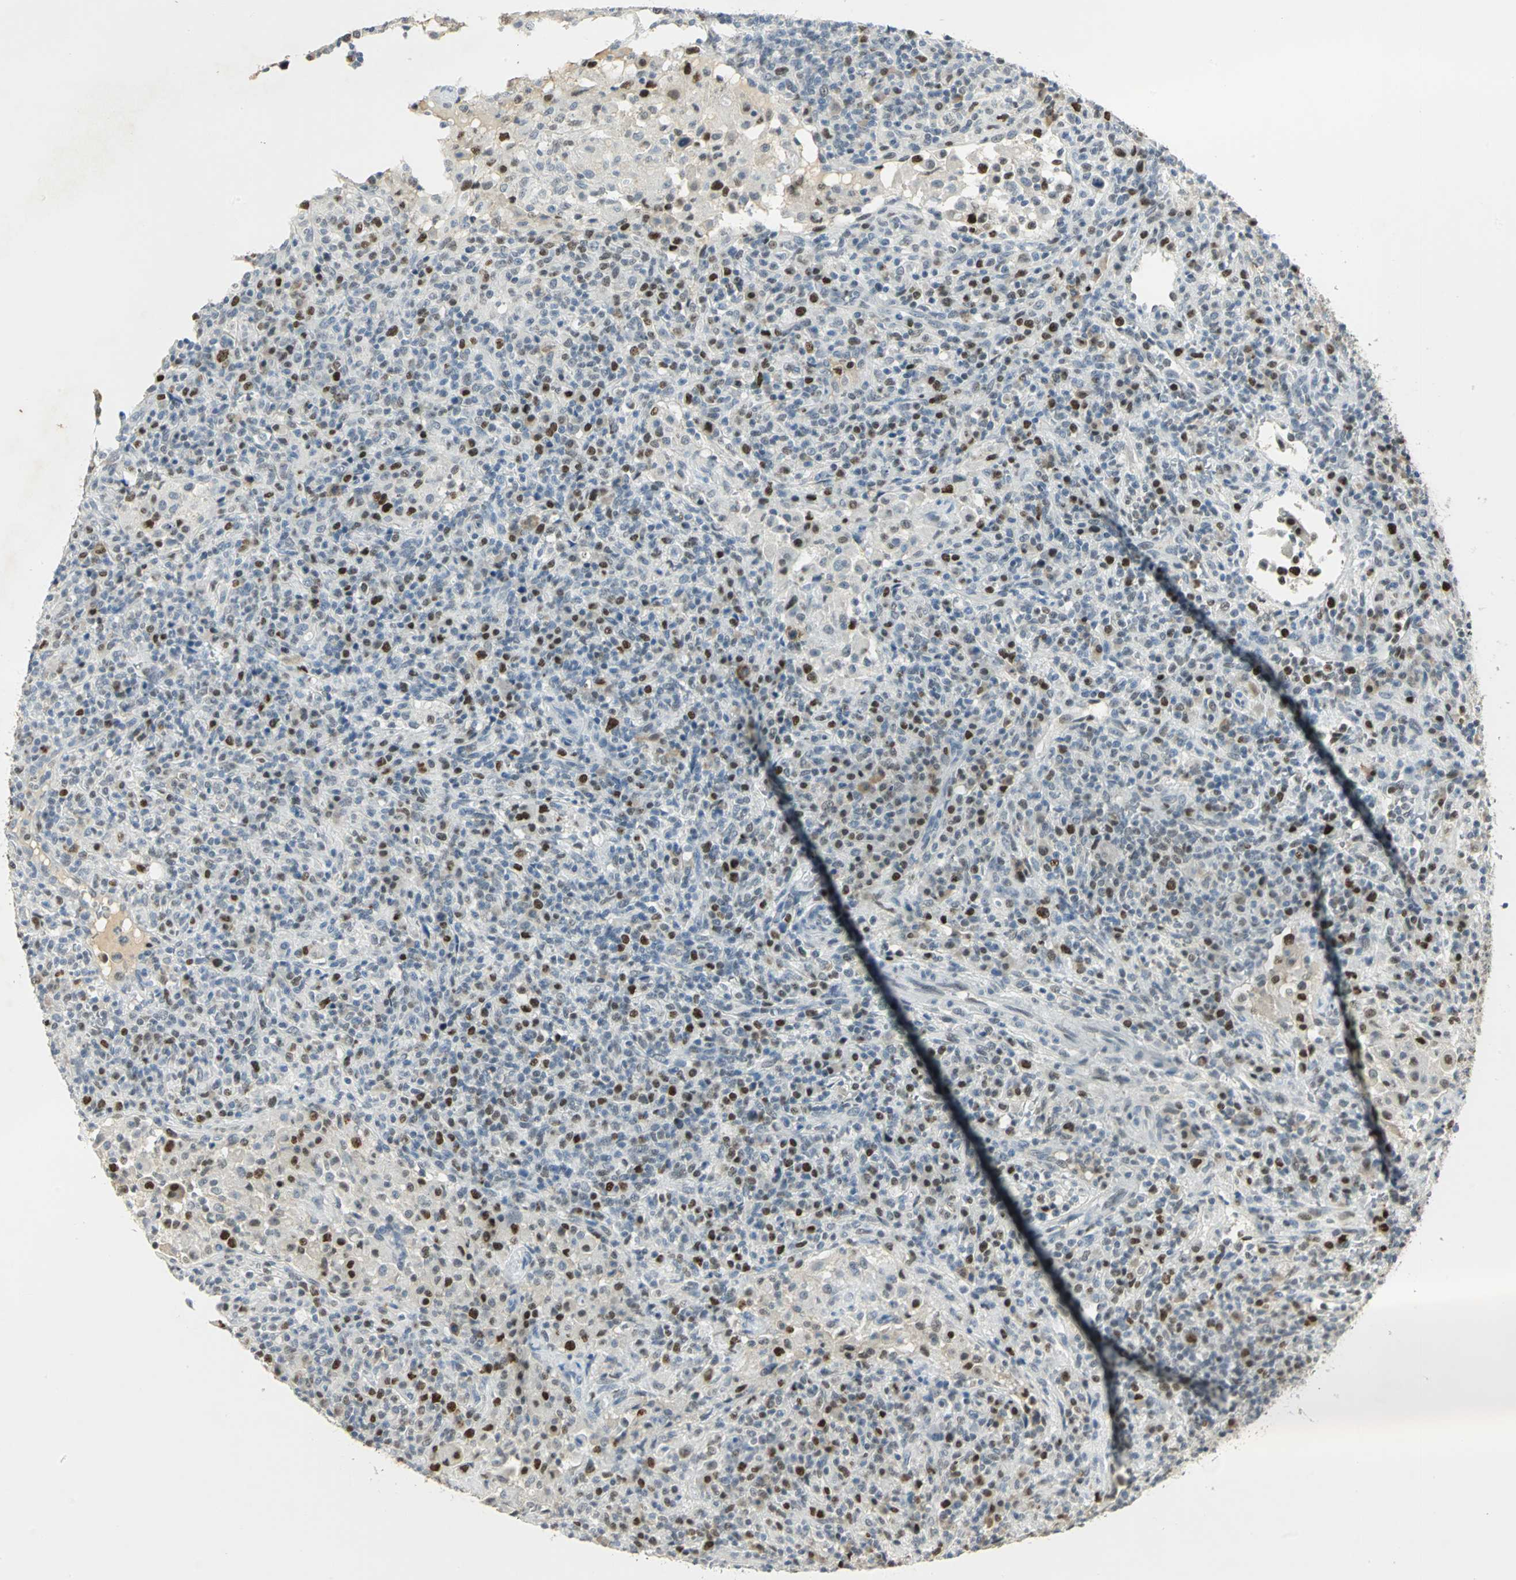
{"staining": {"intensity": "strong", "quantity": "<25%", "location": "nuclear"}, "tissue": "lymphoma", "cell_type": "Tumor cells", "image_type": "cancer", "snomed": [{"axis": "morphology", "description": "Hodgkin's disease, NOS"}, {"axis": "topography", "description": "Lymph node"}], "caption": "Protein staining by IHC shows strong nuclear expression in approximately <25% of tumor cells in Hodgkin's disease.", "gene": "AK6", "patient": {"sex": "male", "age": 65}}